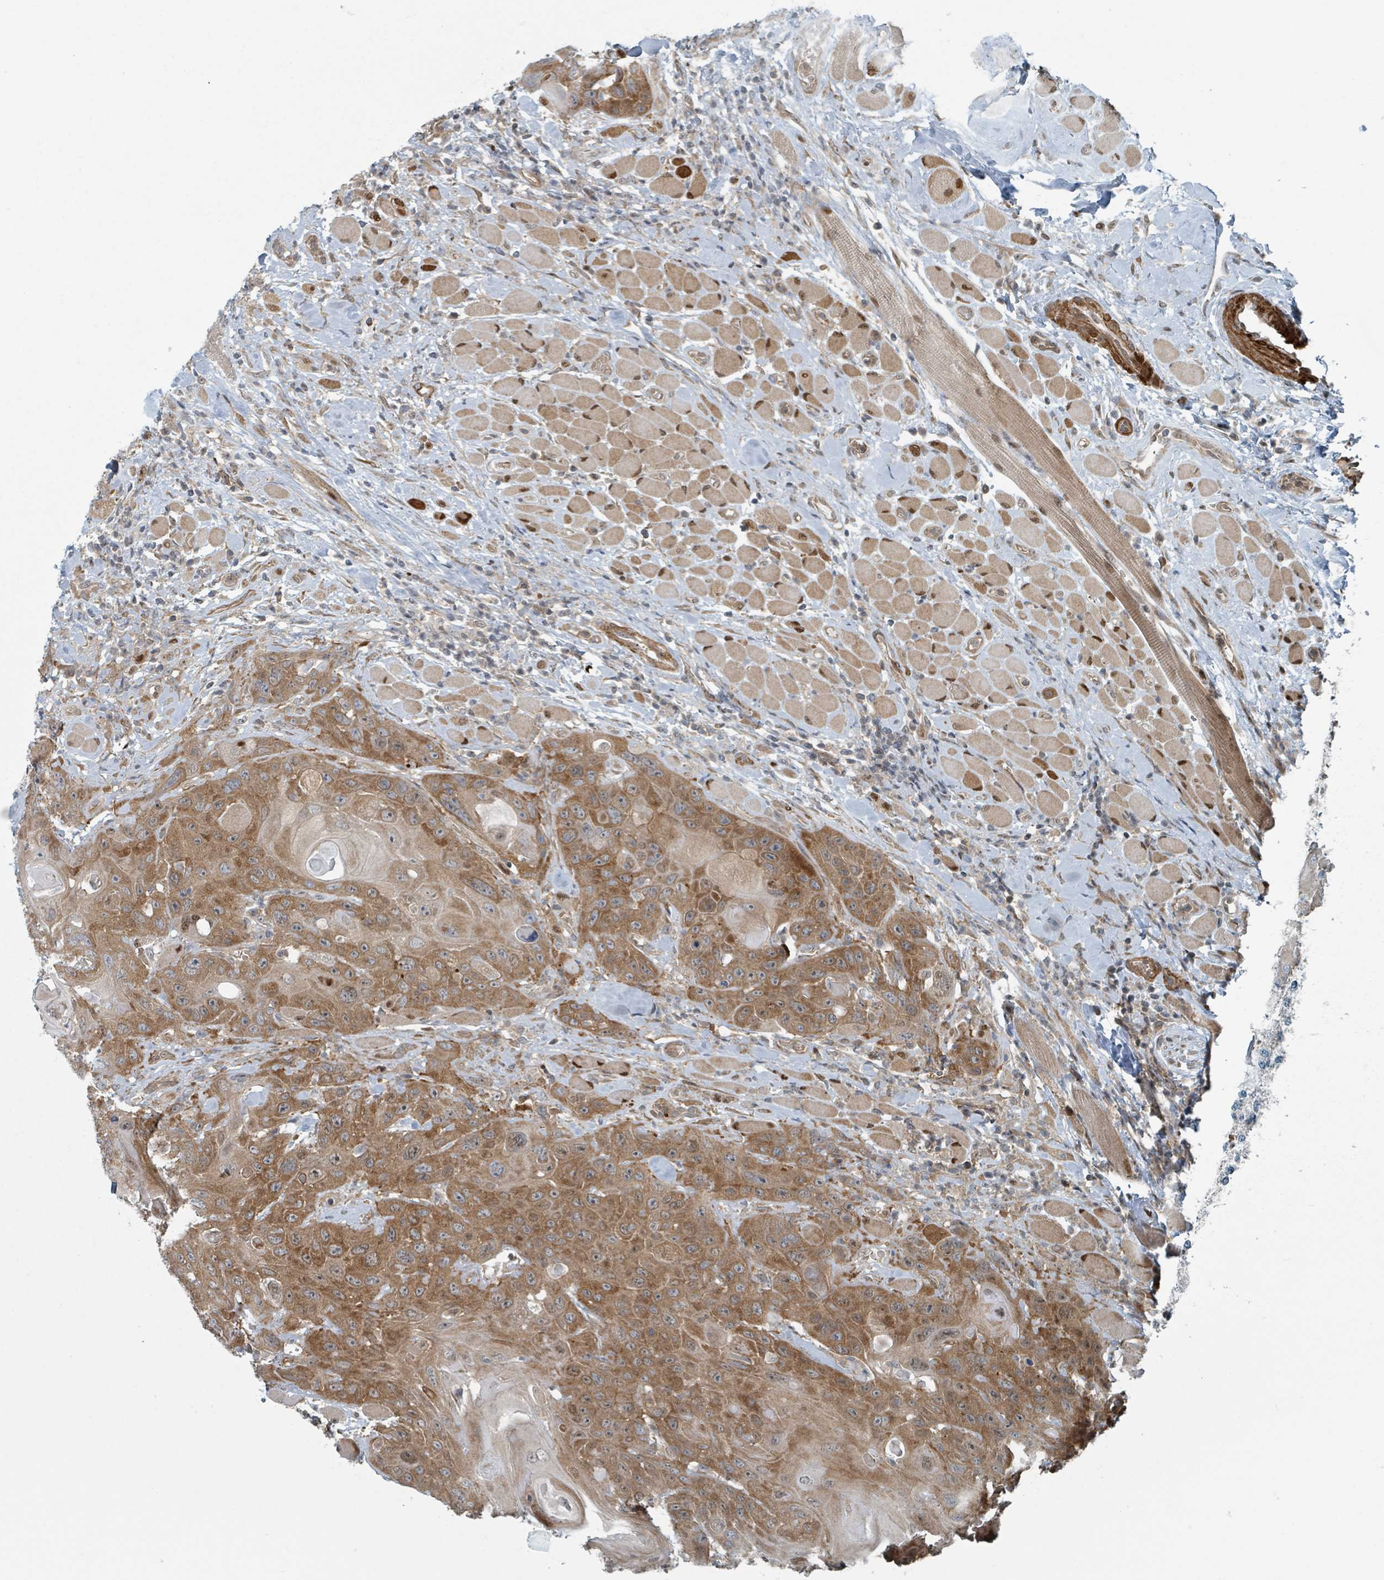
{"staining": {"intensity": "moderate", "quantity": ">75%", "location": "cytoplasmic/membranous"}, "tissue": "head and neck cancer", "cell_type": "Tumor cells", "image_type": "cancer", "snomed": [{"axis": "morphology", "description": "Squamous cell carcinoma, NOS"}, {"axis": "topography", "description": "Head-Neck"}], "caption": "Immunohistochemical staining of head and neck cancer (squamous cell carcinoma) displays medium levels of moderate cytoplasmic/membranous expression in about >75% of tumor cells.", "gene": "RHPN2", "patient": {"sex": "female", "age": 59}}